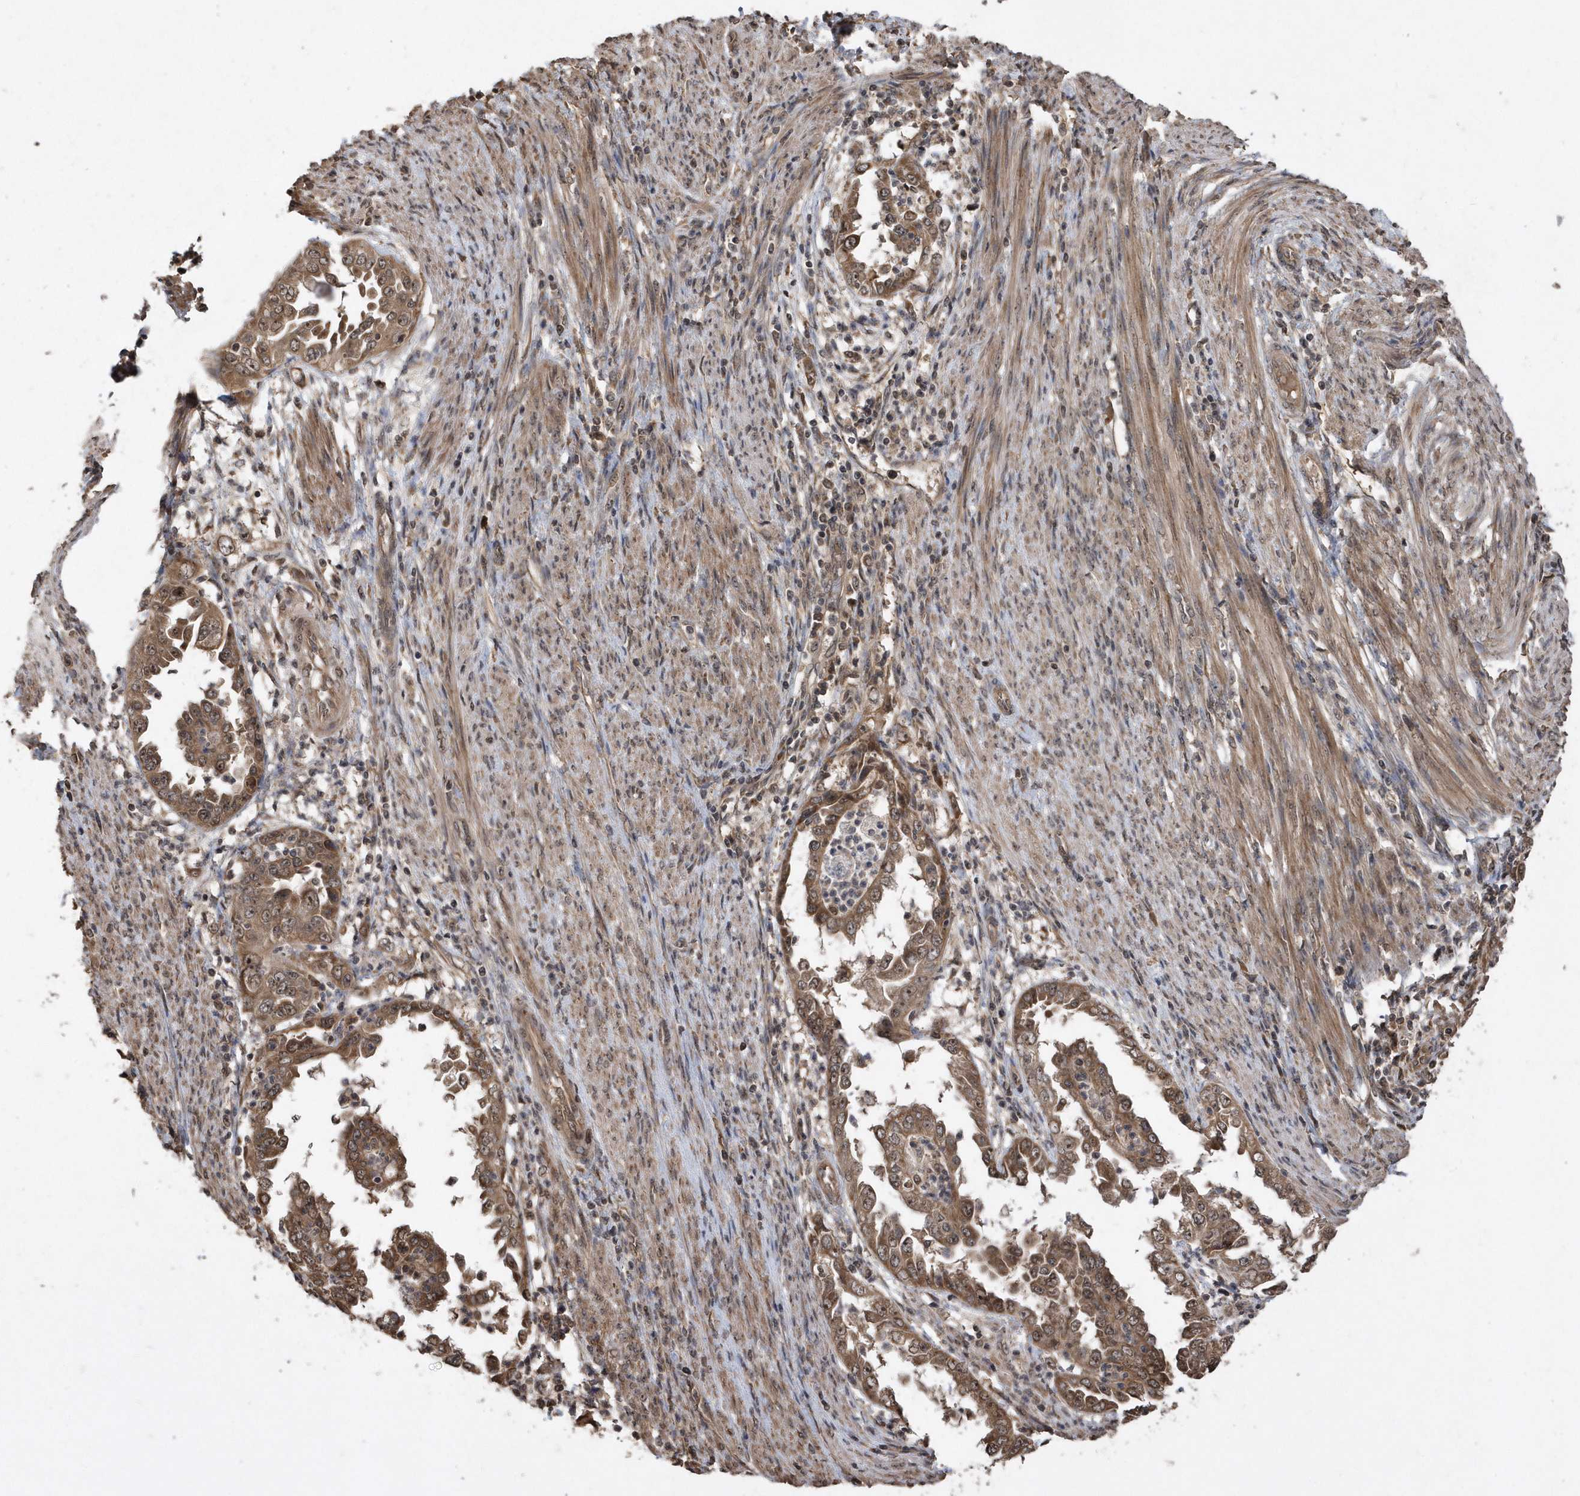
{"staining": {"intensity": "moderate", "quantity": ">75%", "location": "cytoplasmic/membranous"}, "tissue": "endometrial cancer", "cell_type": "Tumor cells", "image_type": "cancer", "snomed": [{"axis": "morphology", "description": "Adenocarcinoma, NOS"}, {"axis": "topography", "description": "Endometrium"}], "caption": "The histopathology image demonstrates a brown stain indicating the presence of a protein in the cytoplasmic/membranous of tumor cells in endometrial cancer. The protein is shown in brown color, while the nuclei are stained blue.", "gene": "WASHC5", "patient": {"sex": "female", "age": 85}}